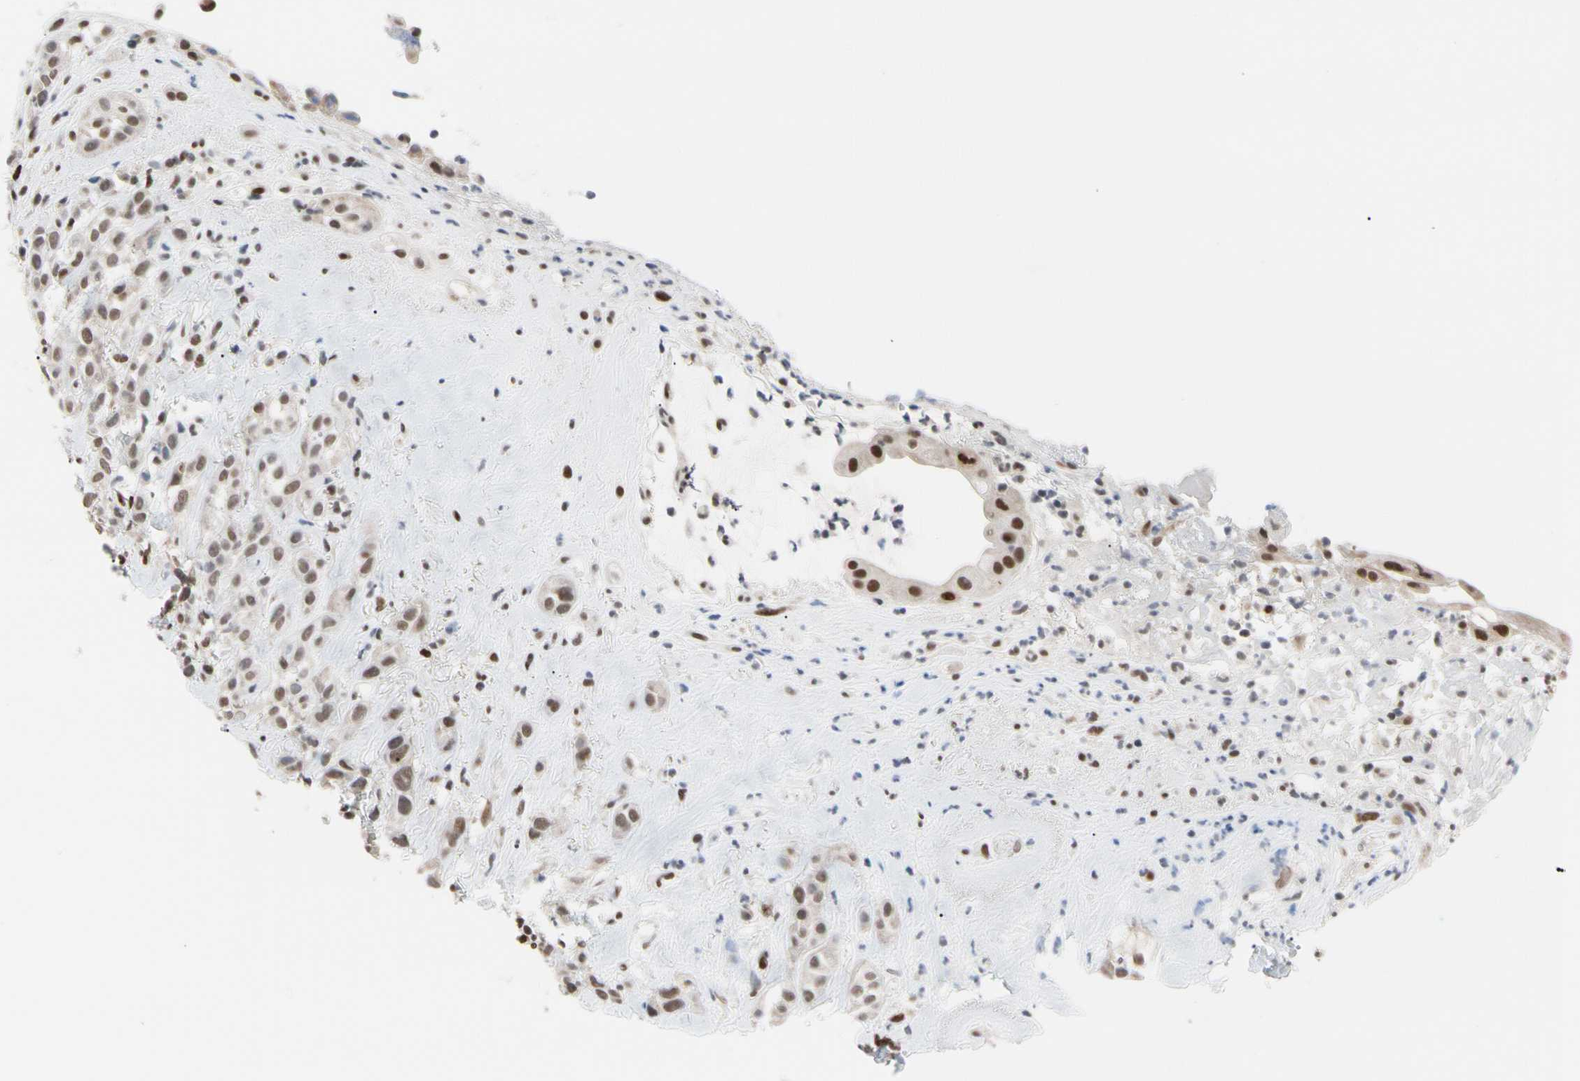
{"staining": {"intensity": "moderate", "quantity": ">75%", "location": "nuclear"}, "tissue": "head and neck cancer", "cell_type": "Tumor cells", "image_type": "cancer", "snomed": [{"axis": "morphology", "description": "Squamous cell carcinoma, NOS"}, {"axis": "topography", "description": "Head-Neck"}], "caption": "Head and neck cancer (squamous cell carcinoma) tissue exhibits moderate nuclear expression in approximately >75% of tumor cells, visualized by immunohistochemistry.", "gene": "FAM98B", "patient": {"sex": "male", "age": 62}}